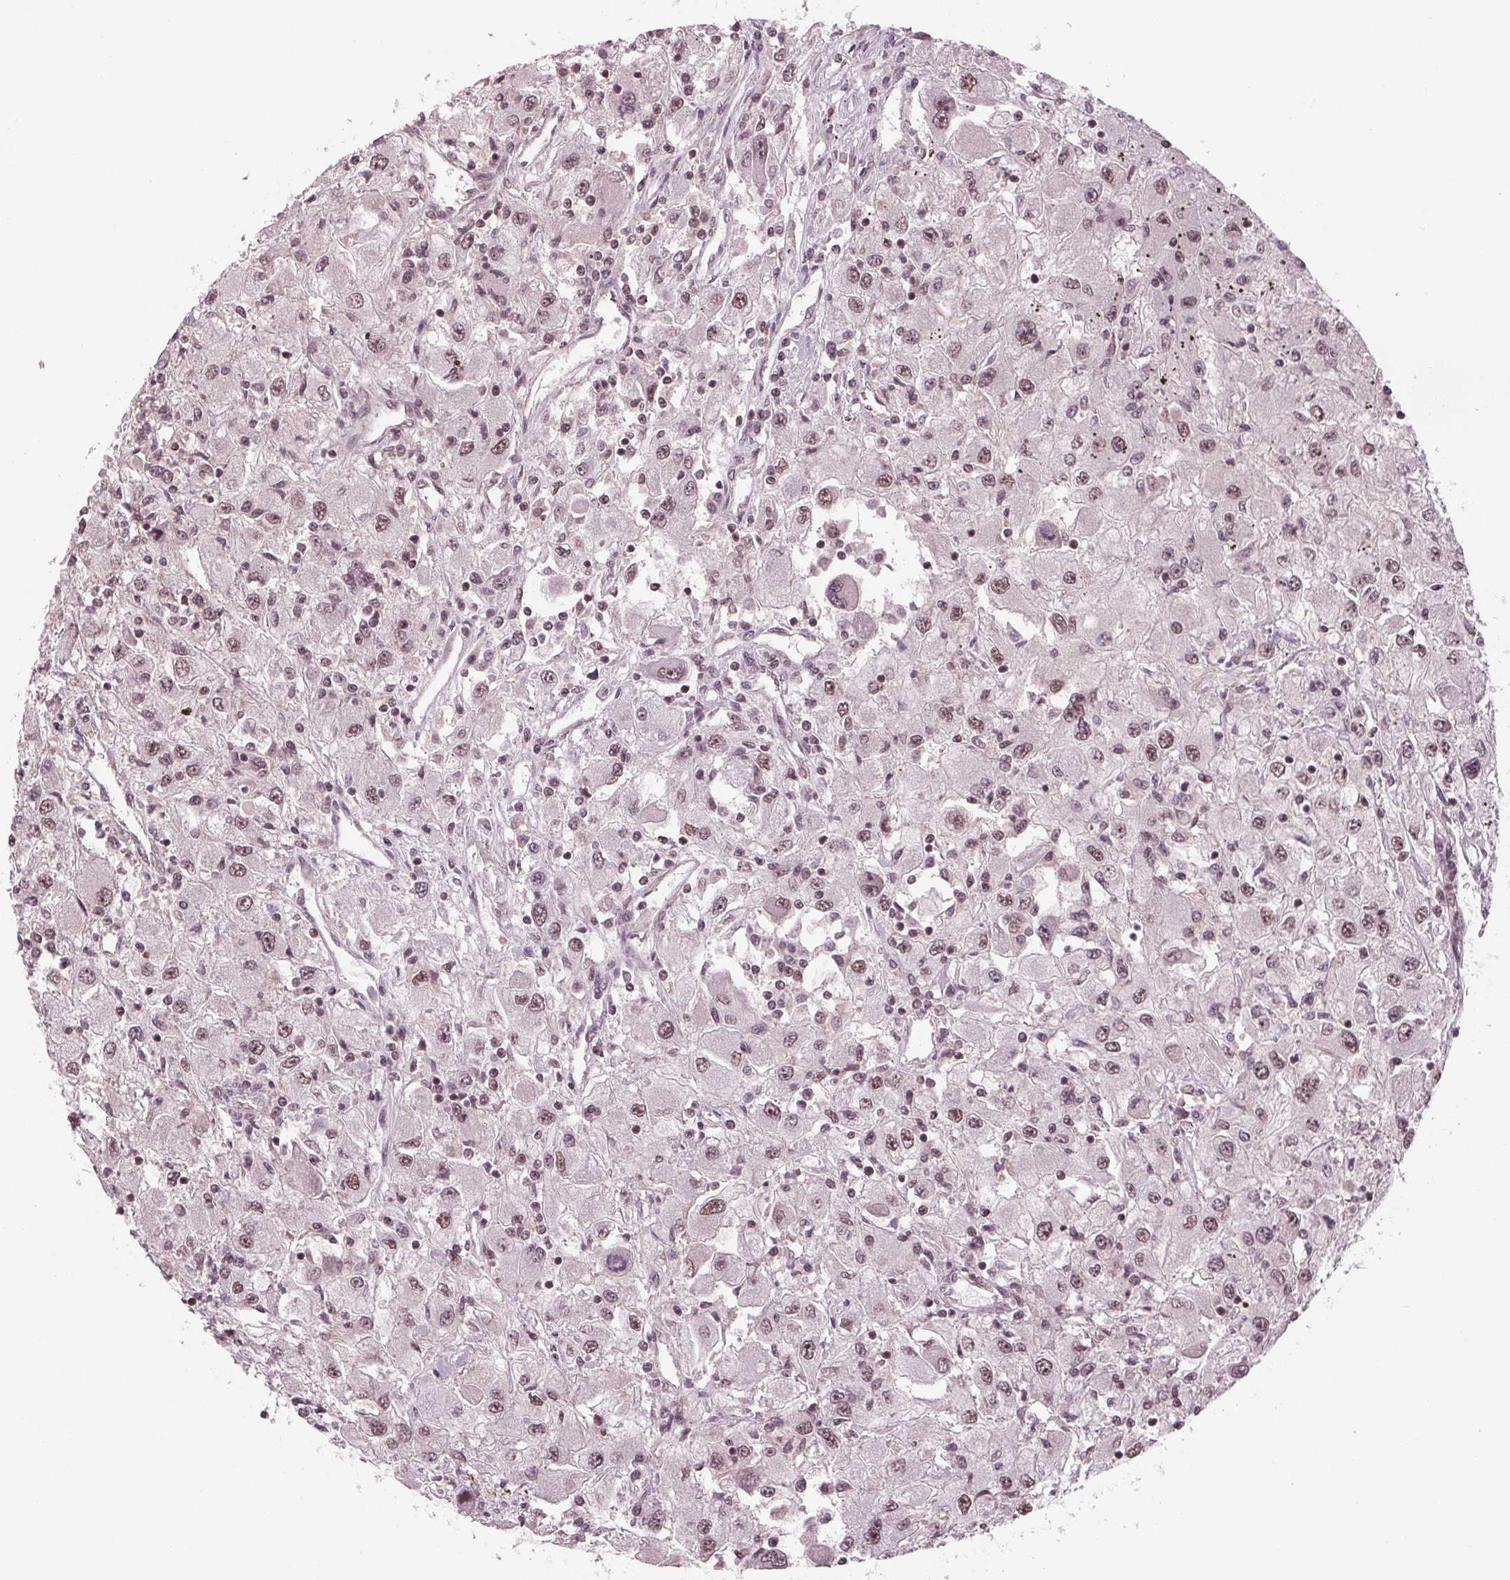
{"staining": {"intensity": "weak", "quantity": ">75%", "location": "nuclear"}, "tissue": "renal cancer", "cell_type": "Tumor cells", "image_type": "cancer", "snomed": [{"axis": "morphology", "description": "Adenocarcinoma, NOS"}, {"axis": "topography", "description": "Kidney"}], "caption": "Tumor cells reveal low levels of weak nuclear staining in about >75% of cells in renal adenocarcinoma.", "gene": "LSM2", "patient": {"sex": "female", "age": 67}}